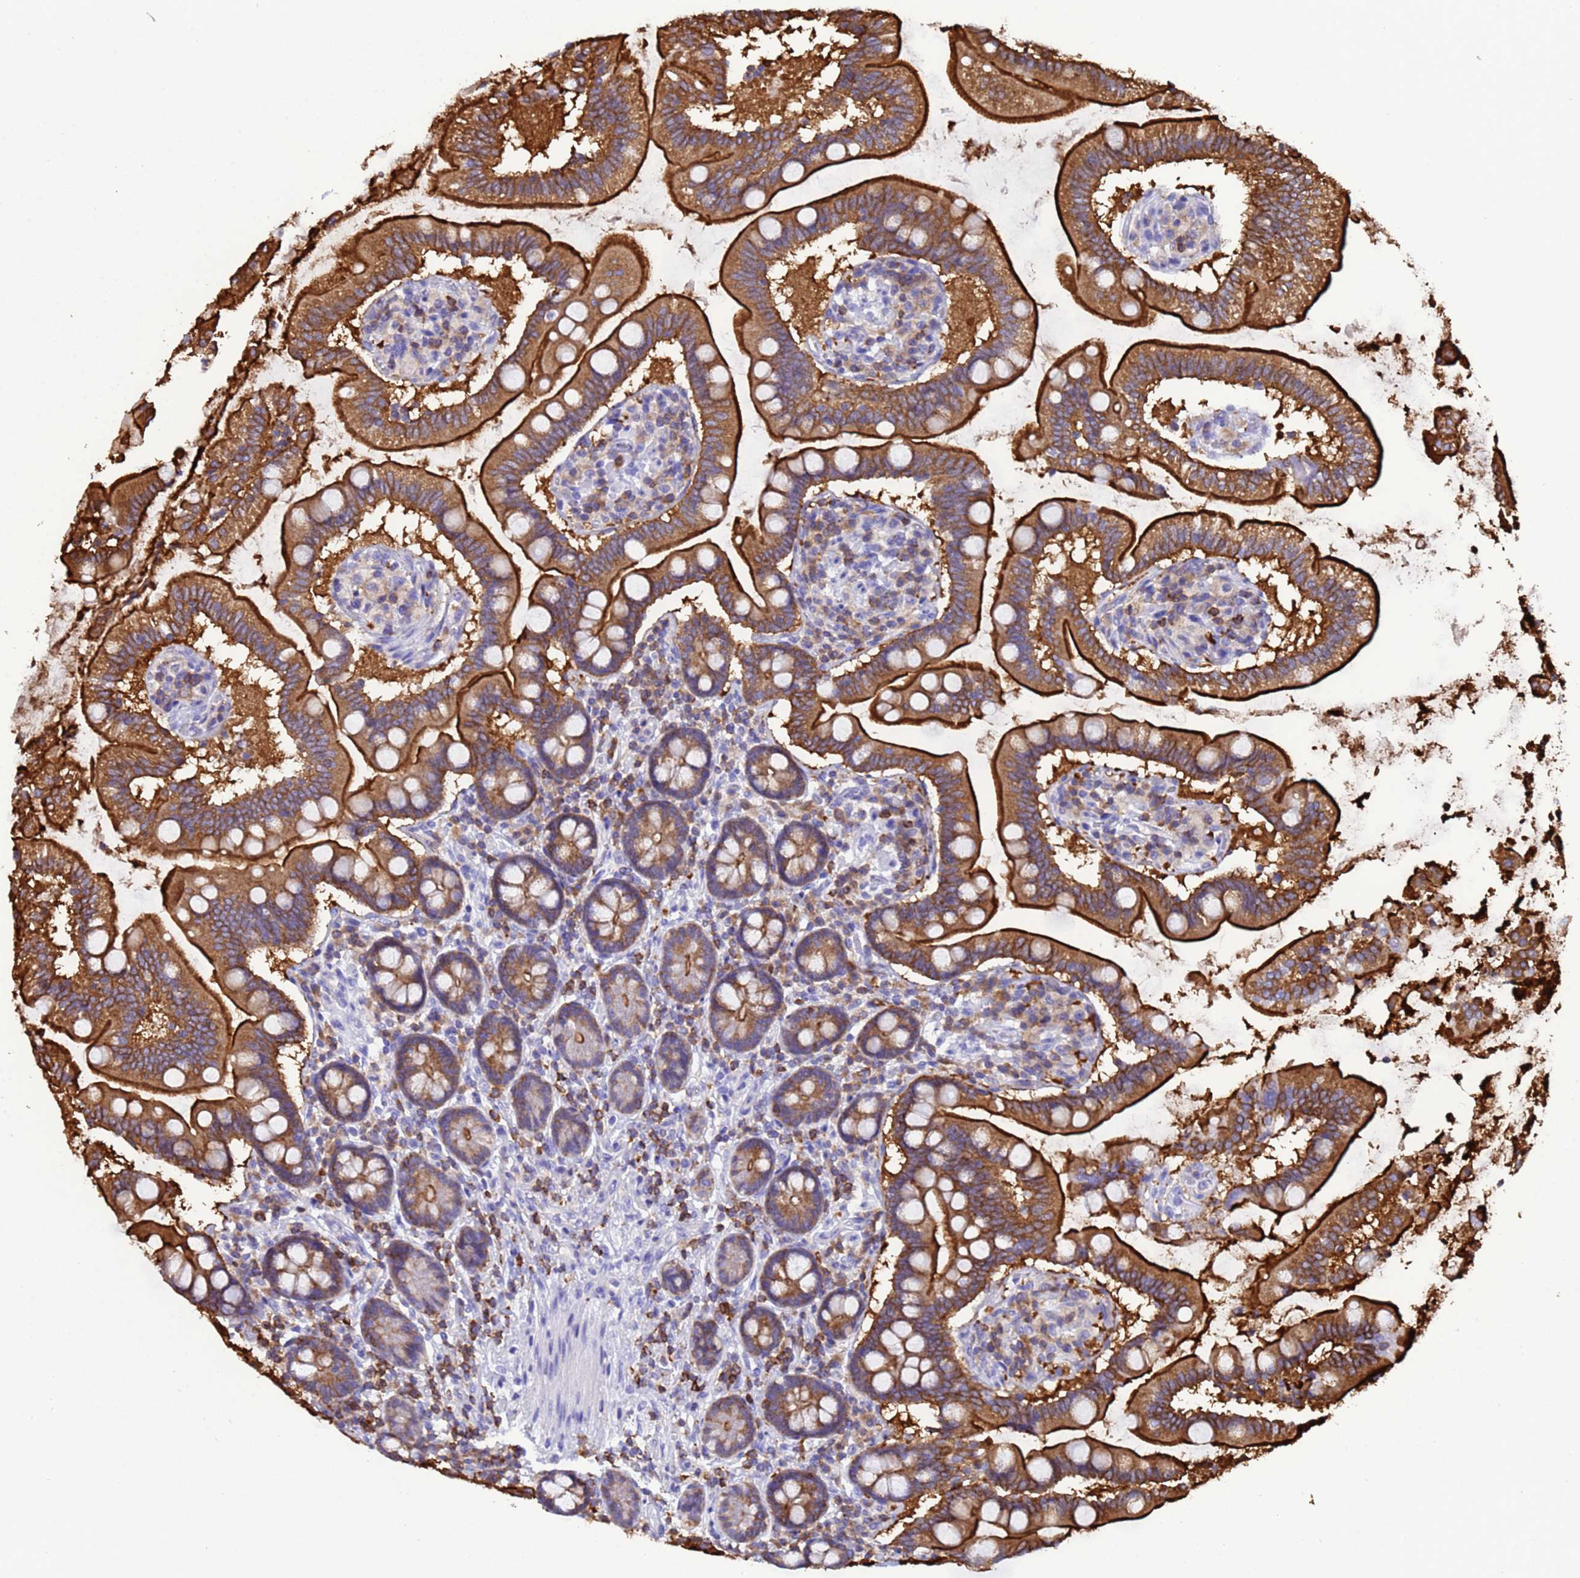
{"staining": {"intensity": "strong", "quantity": ">75%", "location": "cytoplasmic/membranous"}, "tissue": "small intestine", "cell_type": "Glandular cells", "image_type": "normal", "snomed": [{"axis": "morphology", "description": "Normal tissue, NOS"}, {"axis": "topography", "description": "Small intestine"}], "caption": "Immunohistochemical staining of benign small intestine displays >75% levels of strong cytoplasmic/membranous protein staining in approximately >75% of glandular cells.", "gene": "EZR", "patient": {"sex": "female", "age": 64}}